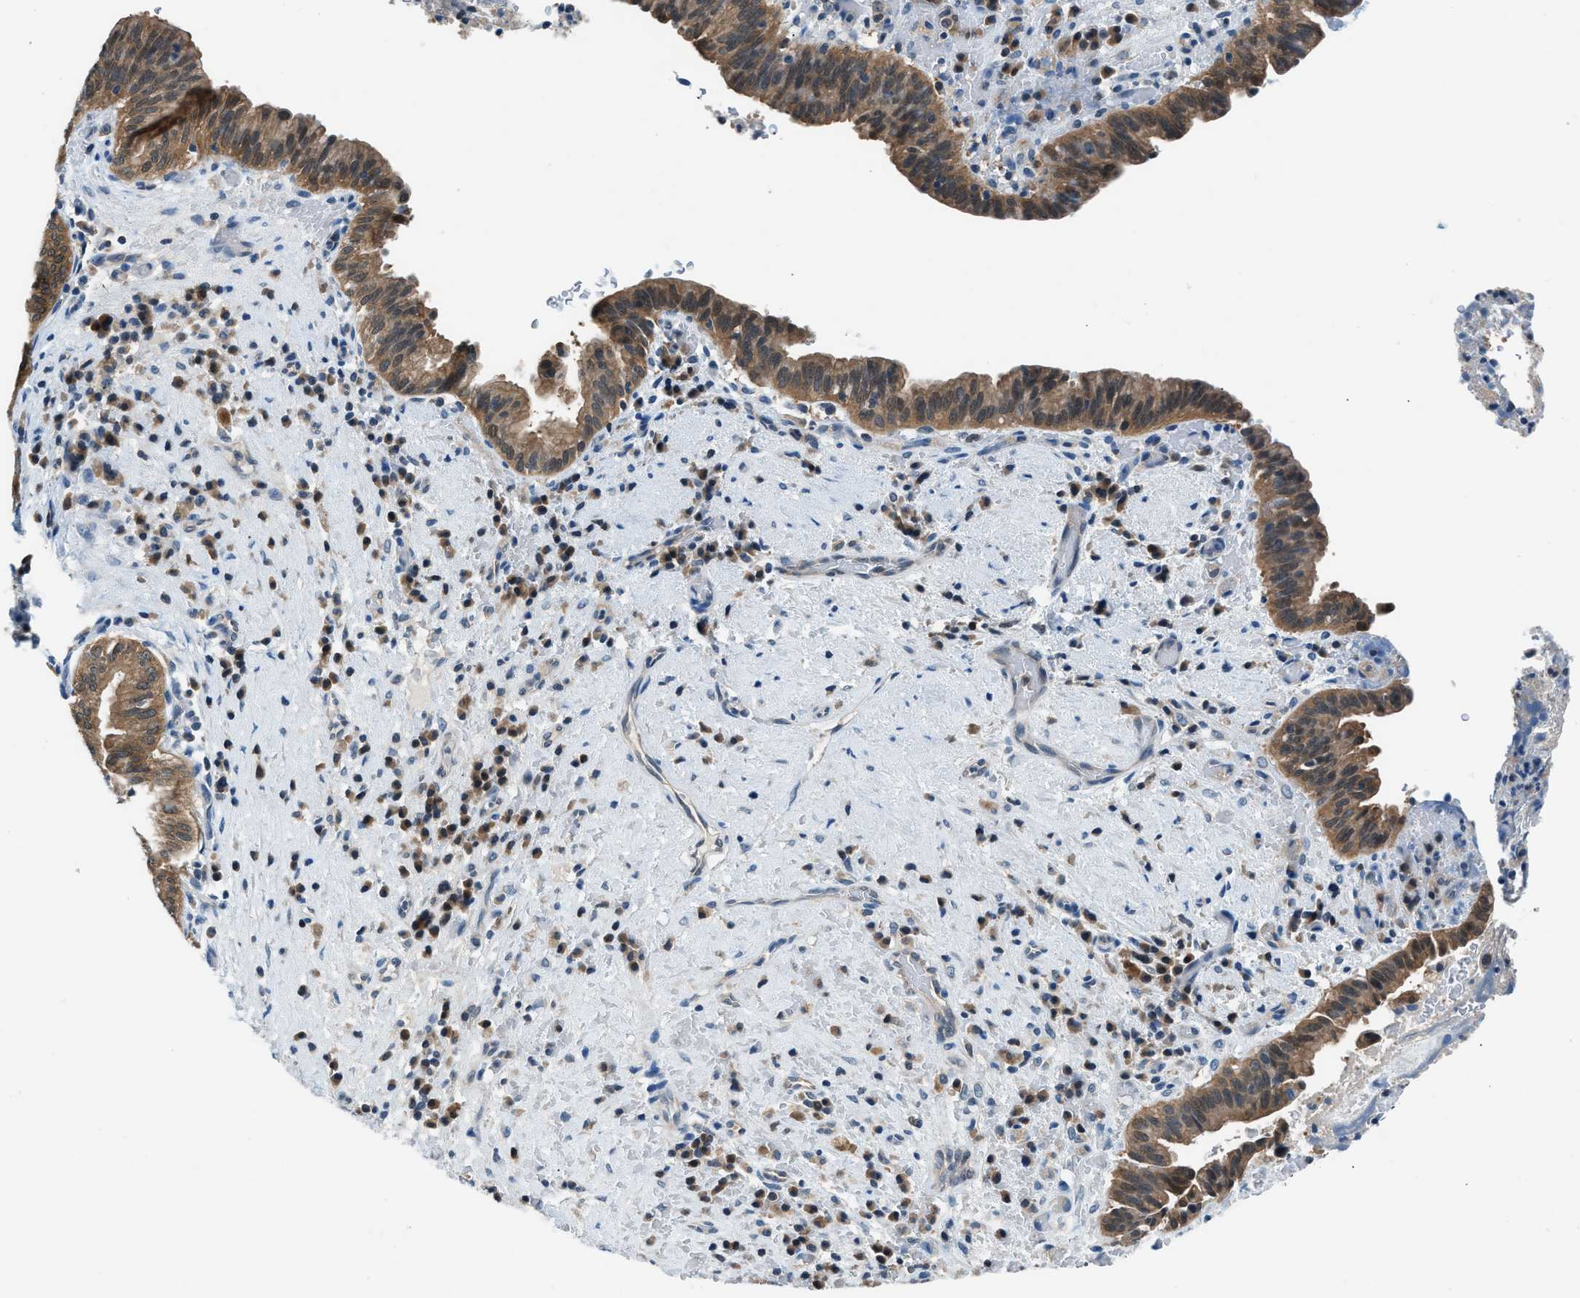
{"staining": {"intensity": "moderate", "quantity": ">75%", "location": "cytoplasmic/membranous"}, "tissue": "liver cancer", "cell_type": "Tumor cells", "image_type": "cancer", "snomed": [{"axis": "morphology", "description": "Cholangiocarcinoma"}, {"axis": "topography", "description": "Liver"}], "caption": "Immunohistochemistry (IHC) staining of liver cancer (cholangiocarcinoma), which exhibits medium levels of moderate cytoplasmic/membranous positivity in about >75% of tumor cells indicating moderate cytoplasmic/membranous protein staining. The staining was performed using DAB (3,3'-diaminobenzidine) (brown) for protein detection and nuclei were counterstained in hematoxylin (blue).", "gene": "ACP1", "patient": {"sex": "female", "age": 38}}